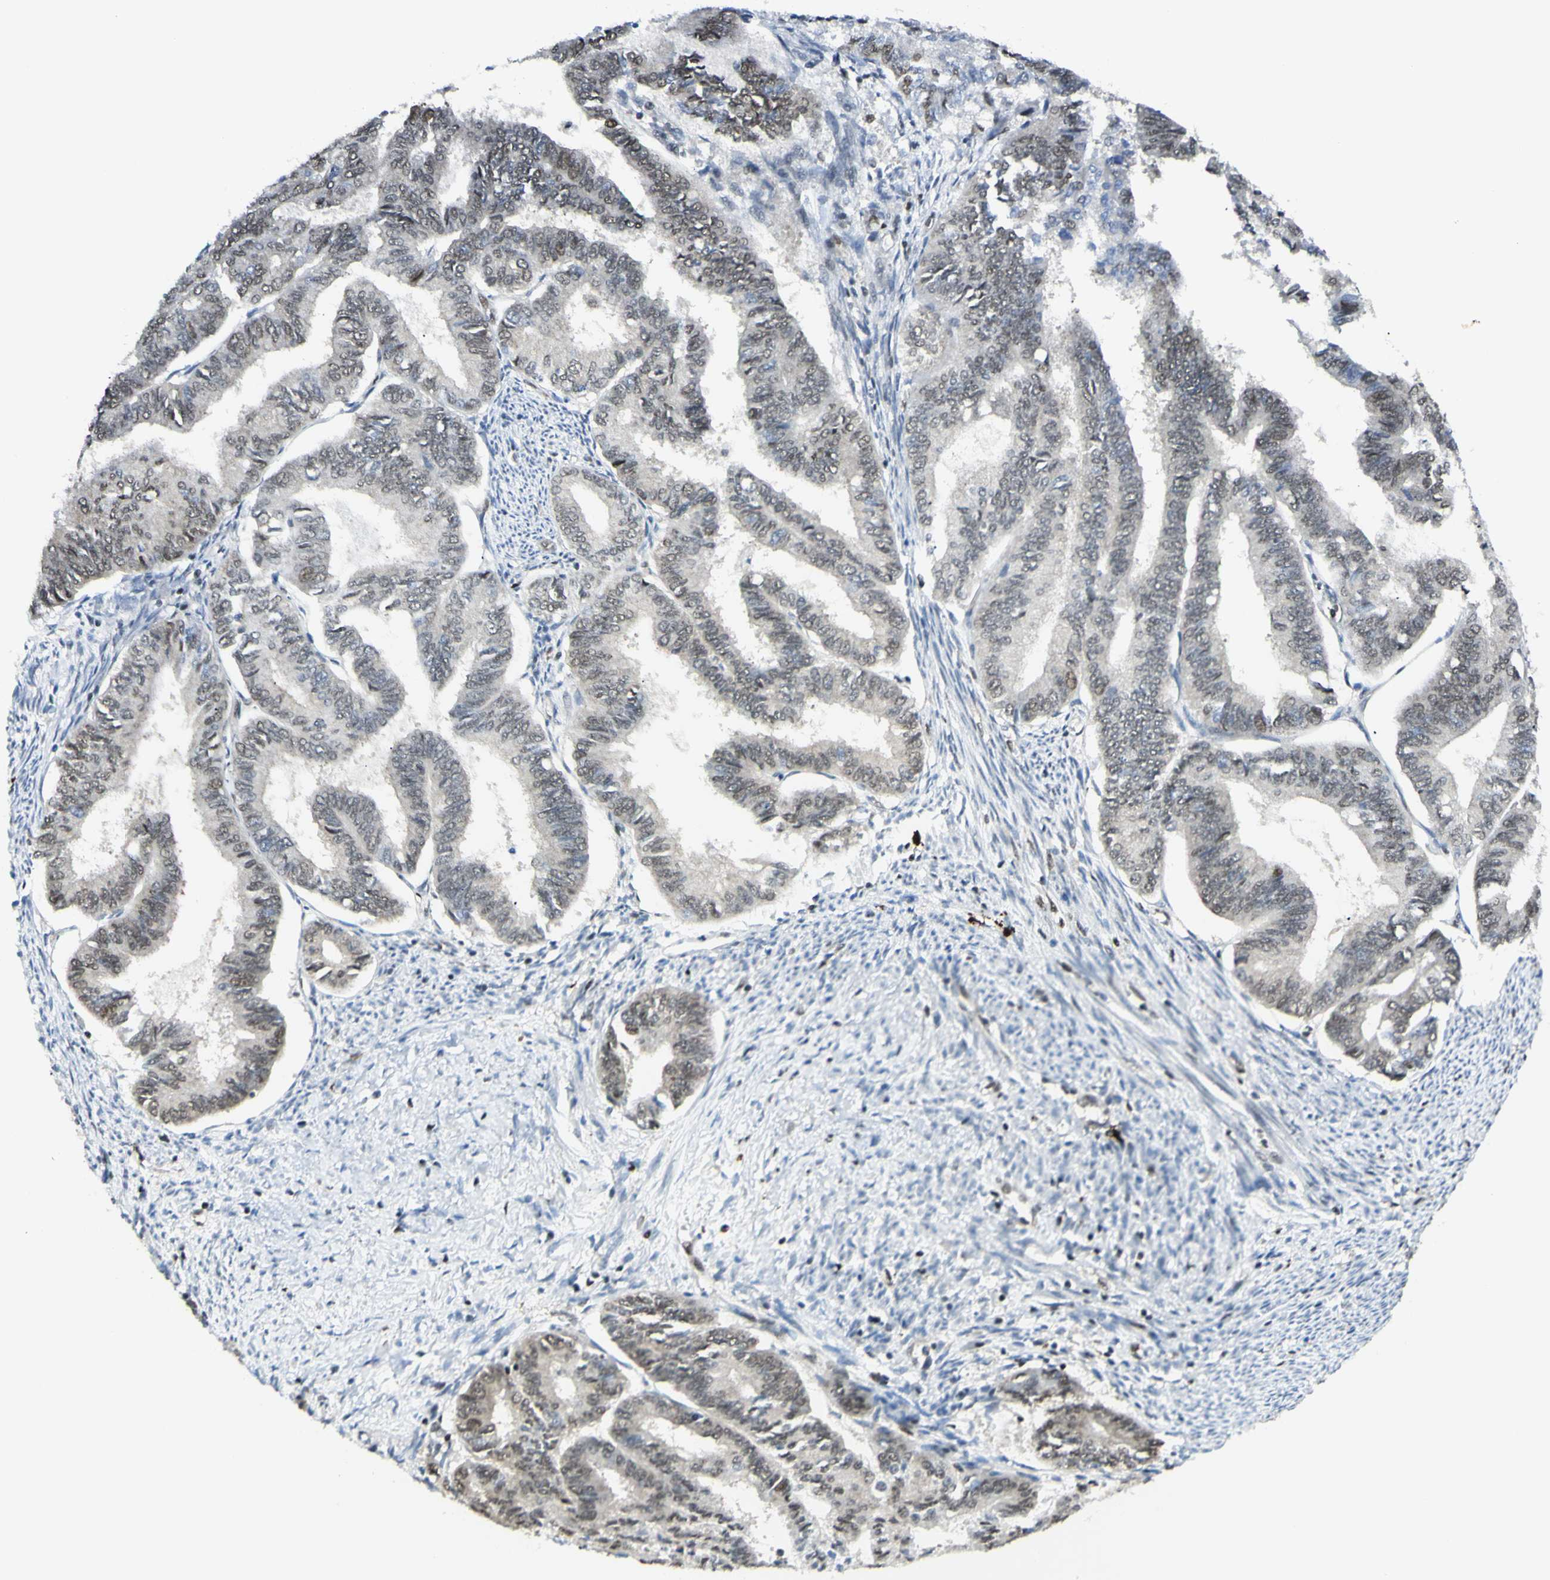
{"staining": {"intensity": "moderate", "quantity": ">75%", "location": "nuclear"}, "tissue": "endometrial cancer", "cell_type": "Tumor cells", "image_type": "cancer", "snomed": [{"axis": "morphology", "description": "Adenocarcinoma, NOS"}, {"axis": "topography", "description": "Endometrium"}], "caption": "Tumor cells reveal moderate nuclear expression in about >75% of cells in endometrial adenocarcinoma.", "gene": "ZMYM6", "patient": {"sex": "female", "age": 86}}